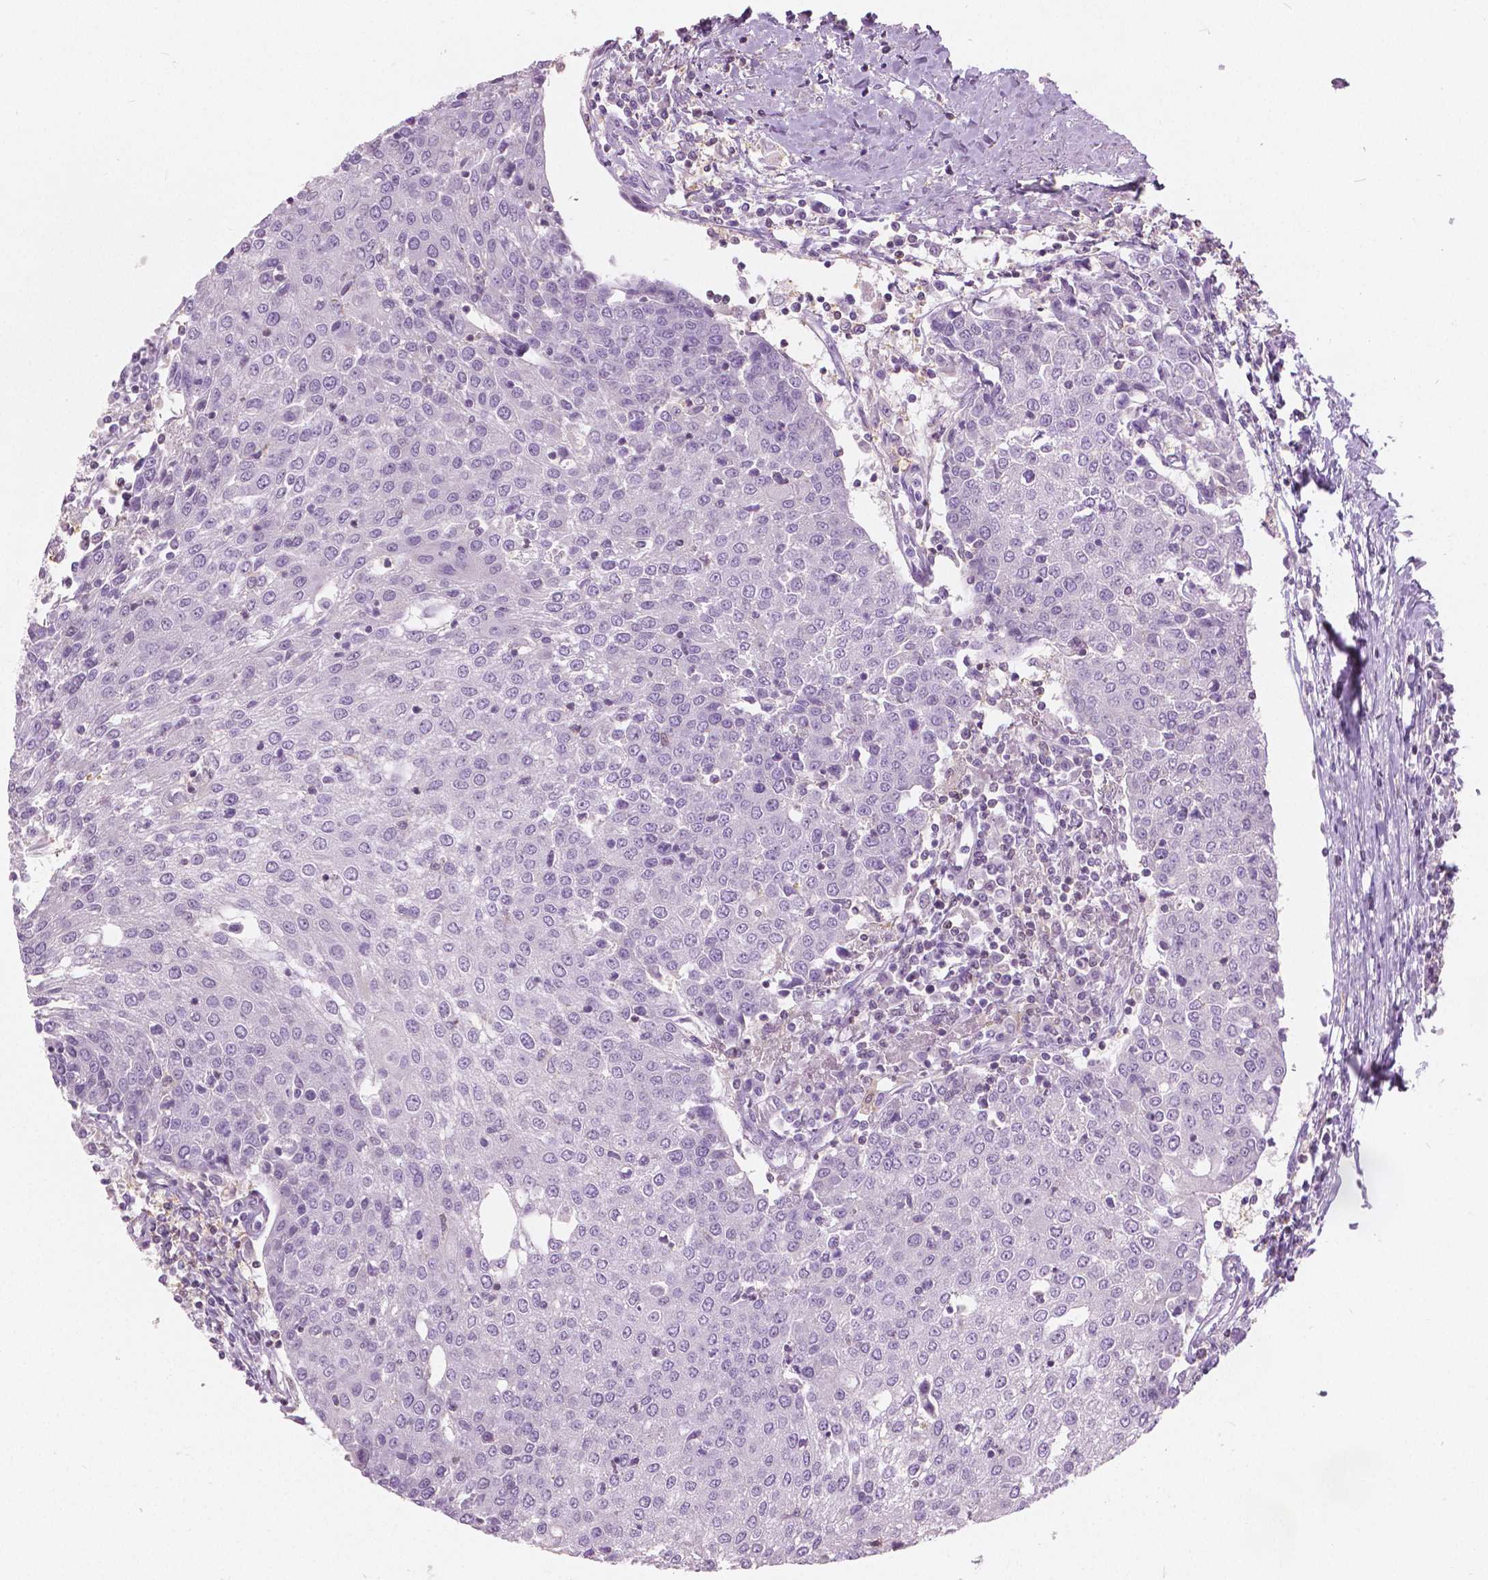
{"staining": {"intensity": "negative", "quantity": "none", "location": "none"}, "tissue": "urothelial cancer", "cell_type": "Tumor cells", "image_type": "cancer", "snomed": [{"axis": "morphology", "description": "Urothelial carcinoma, High grade"}, {"axis": "topography", "description": "Urinary bladder"}], "caption": "A photomicrograph of human urothelial carcinoma (high-grade) is negative for staining in tumor cells.", "gene": "GALM", "patient": {"sex": "female", "age": 85}}